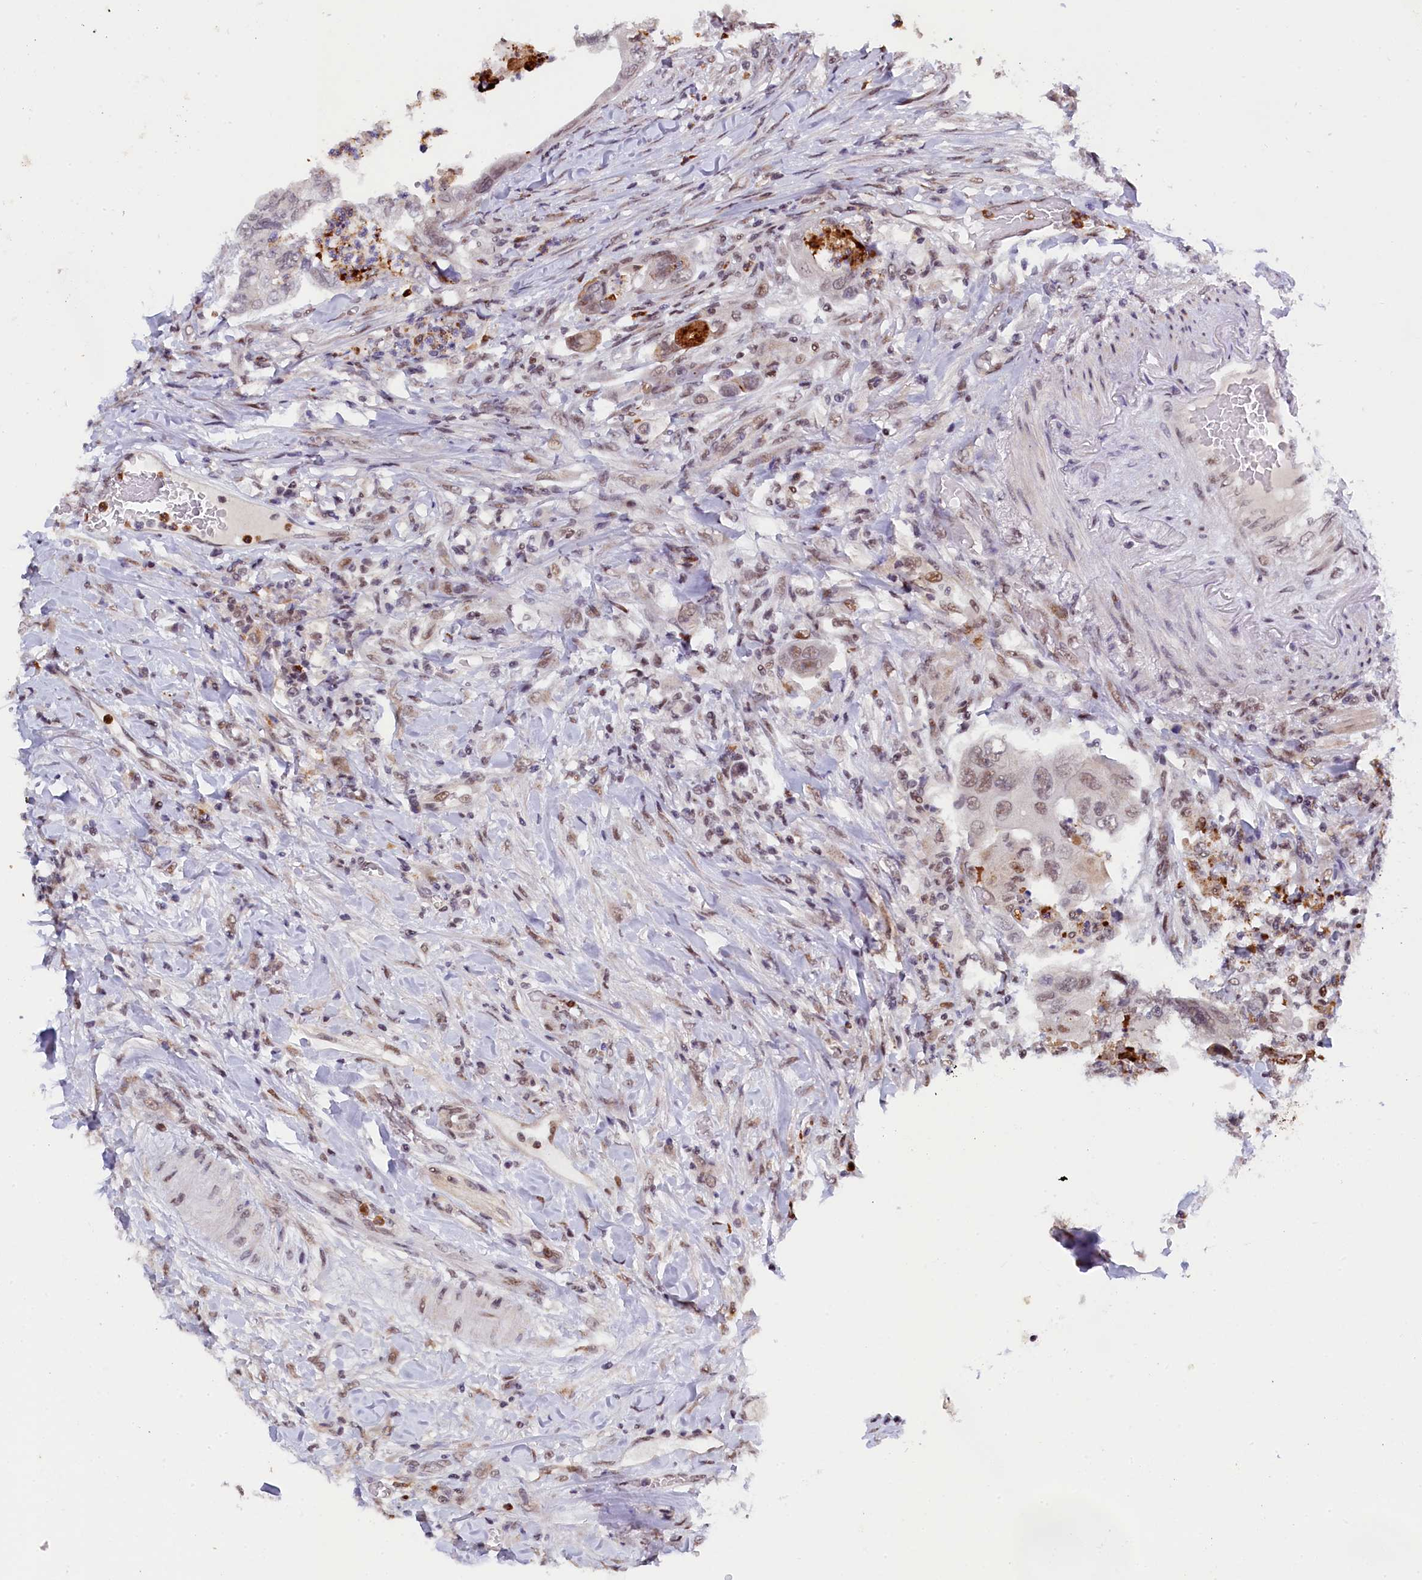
{"staining": {"intensity": "weak", "quantity": ">75%", "location": "nuclear"}, "tissue": "colorectal cancer", "cell_type": "Tumor cells", "image_type": "cancer", "snomed": [{"axis": "morphology", "description": "Adenocarcinoma, NOS"}, {"axis": "topography", "description": "Rectum"}], "caption": "Protein staining by IHC reveals weak nuclear positivity in approximately >75% of tumor cells in adenocarcinoma (colorectal). (DAB = brown stain, brightfield microscopy at high magnification).", "gene": "ADIG", "patient": {"sex": "male", "age": 63}}